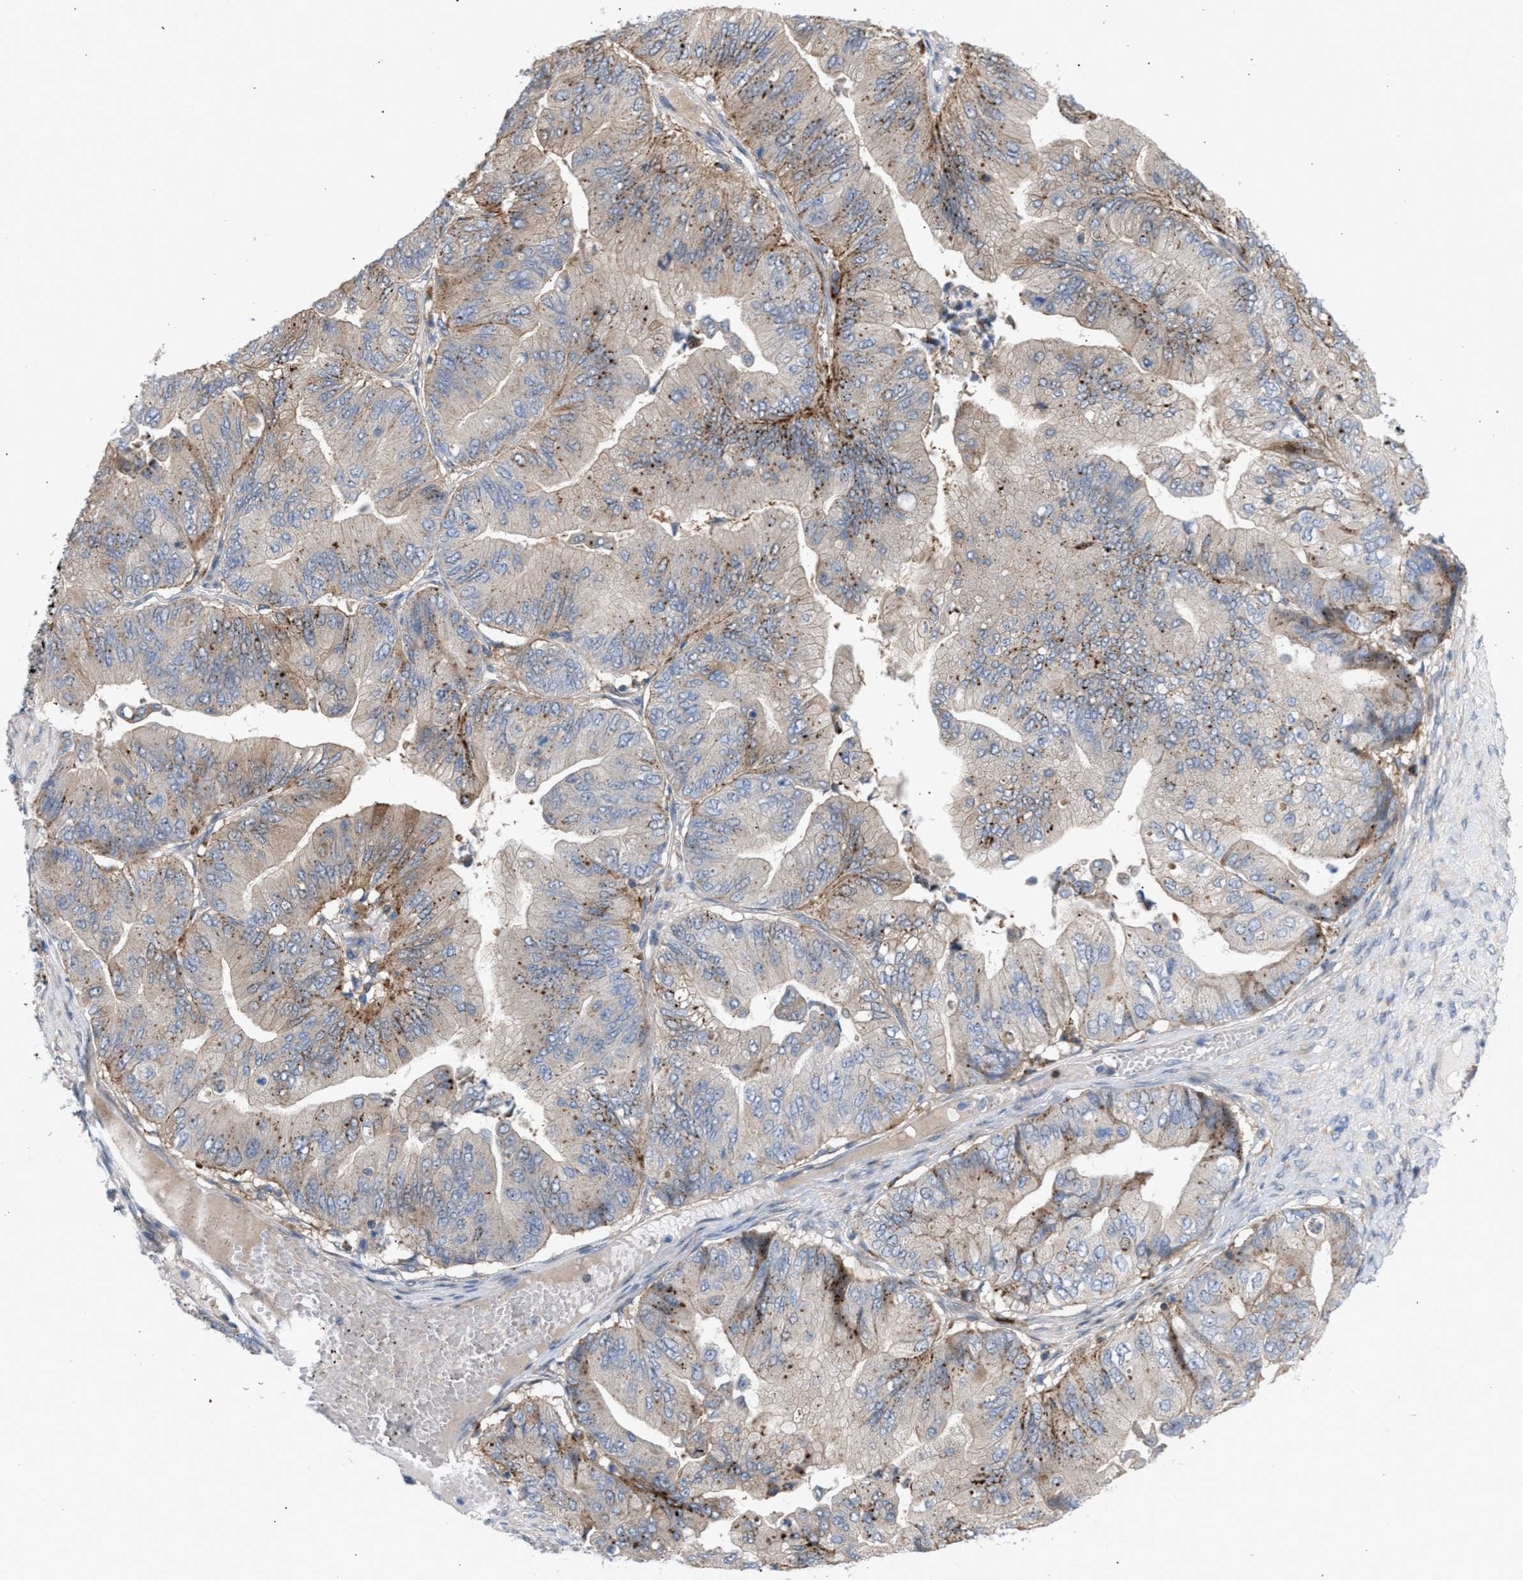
{"staining": {"intensity": "moderate", "quantity": "25%-75%", "location": "cytoplasmic/membranous"}, "tissue": "ovarian cancer", "cell_type": "Tumor cells", "image_type": "cancer", "snomed": [{"axis": "morphology", "description": "Cystadenocarcinoma, mucinous, NOS"}, {"axis": "topography", "description": "Ovary"}], "caption": "Human ovarian cancer (mucinous cystadenocarcinoma) stained for a protein (brown) displays moderate cytoplasmic/membranous positive positivity in about 25%-75% of tumor cells.", "gene": "MBTD1", "patient": {"sex": "female", "age": 61}}